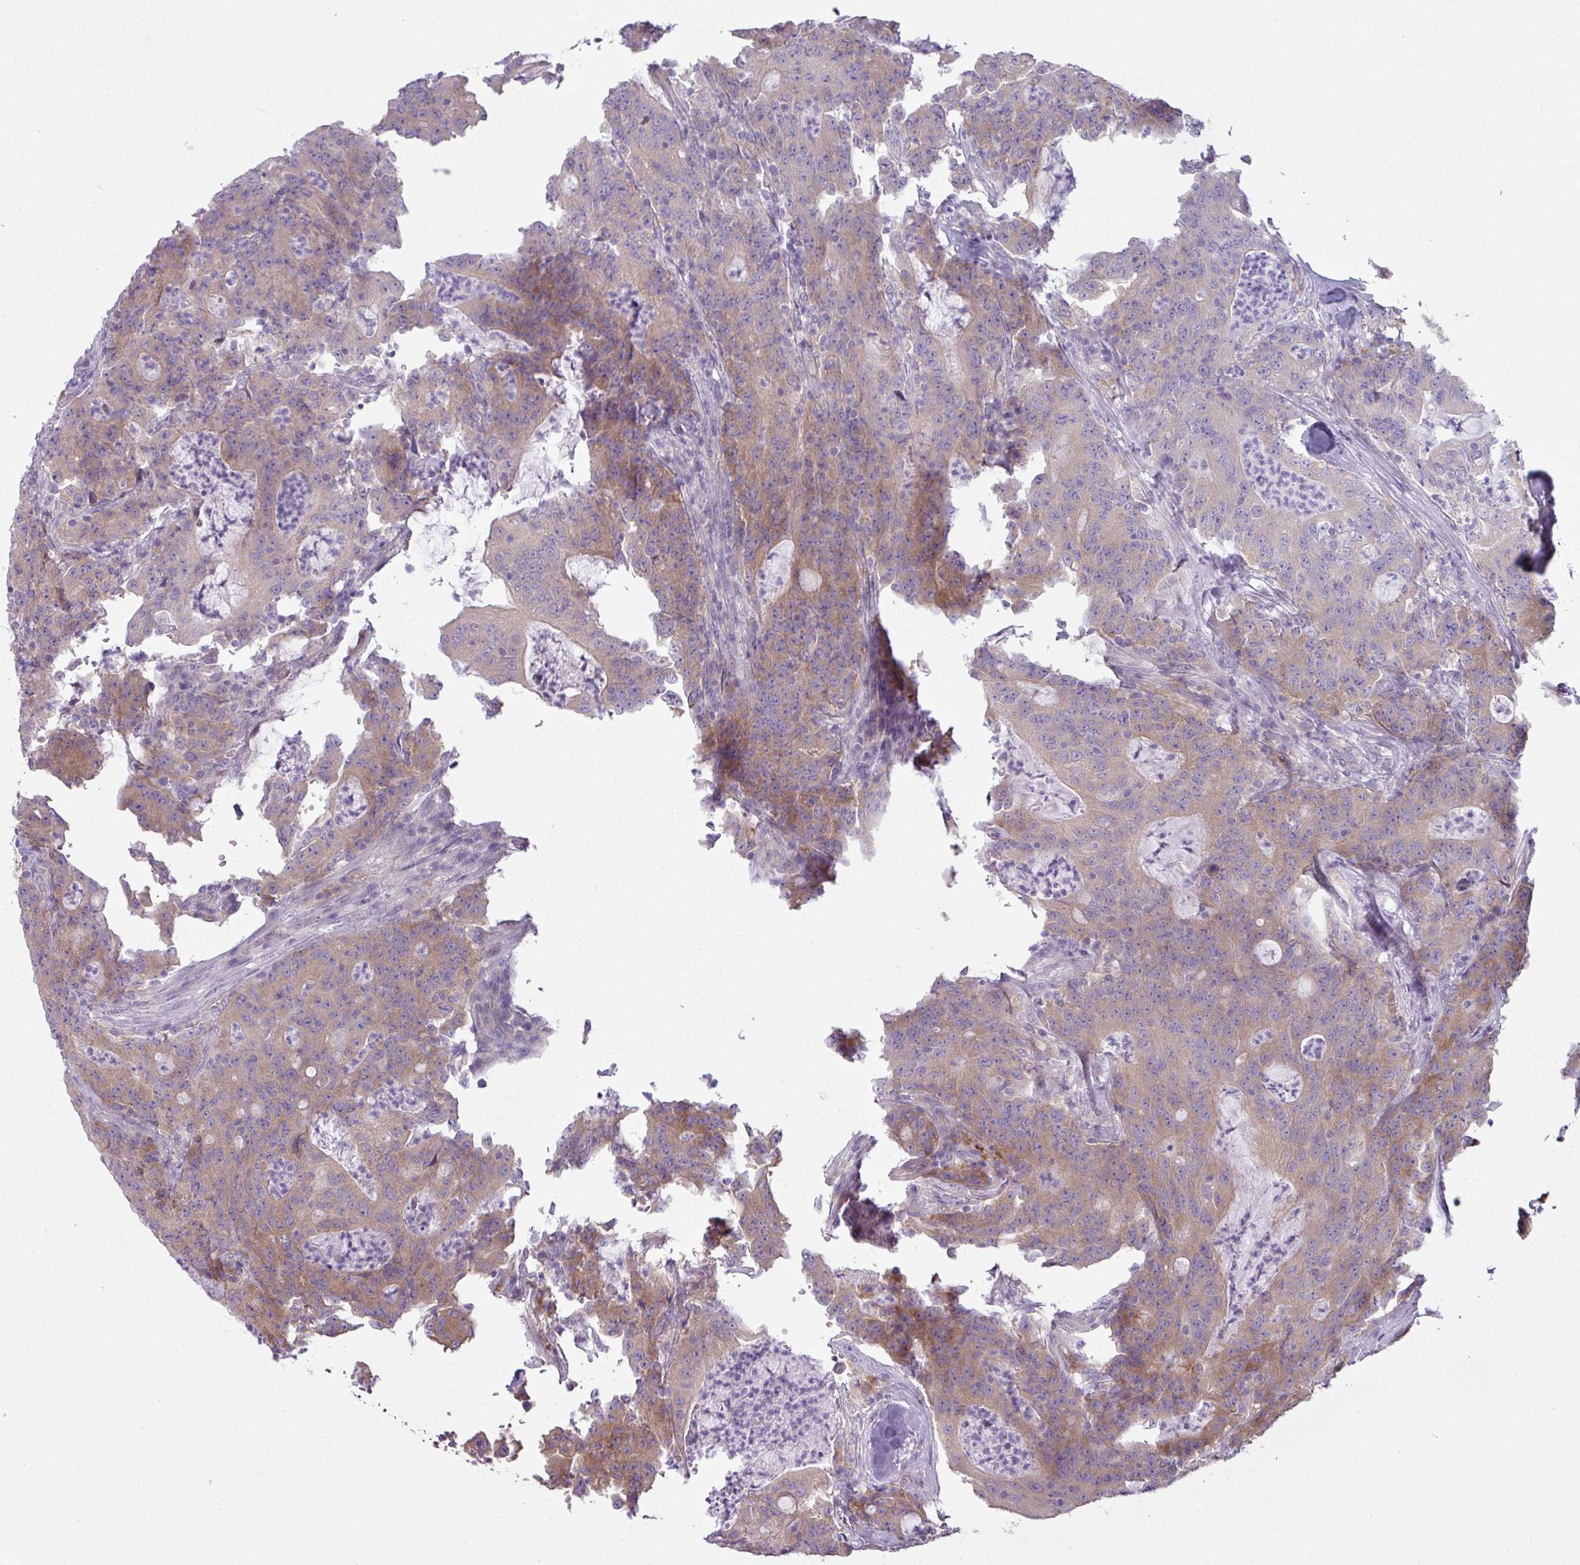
{"staining": {"intensity": "weak", "quantity": ">75%", "location": "cytoplasmic/membranous"}, "tissue": "colorectal cancer", "cell_type": "Tumor cells", "image_type": "cancer", "snomed": [{"axis": "morphology", "description": "Adenocarcinoma, NOS"}, {"axis": "topography", "description": "Colon"}], "caption": "A histopathology image of colorectal adenocarcinoma stained for a protein shows weak cytoplasmic/membranous brown staining in tumor cells. The staining was performed using DAB (3,3'-diaminobenzidine), with brown indicating positive protein expression. Nuclei are stained blue with hematoxylin.", "gene": "CAMK2B", "patient": {"sex": "male", "age": 83}}